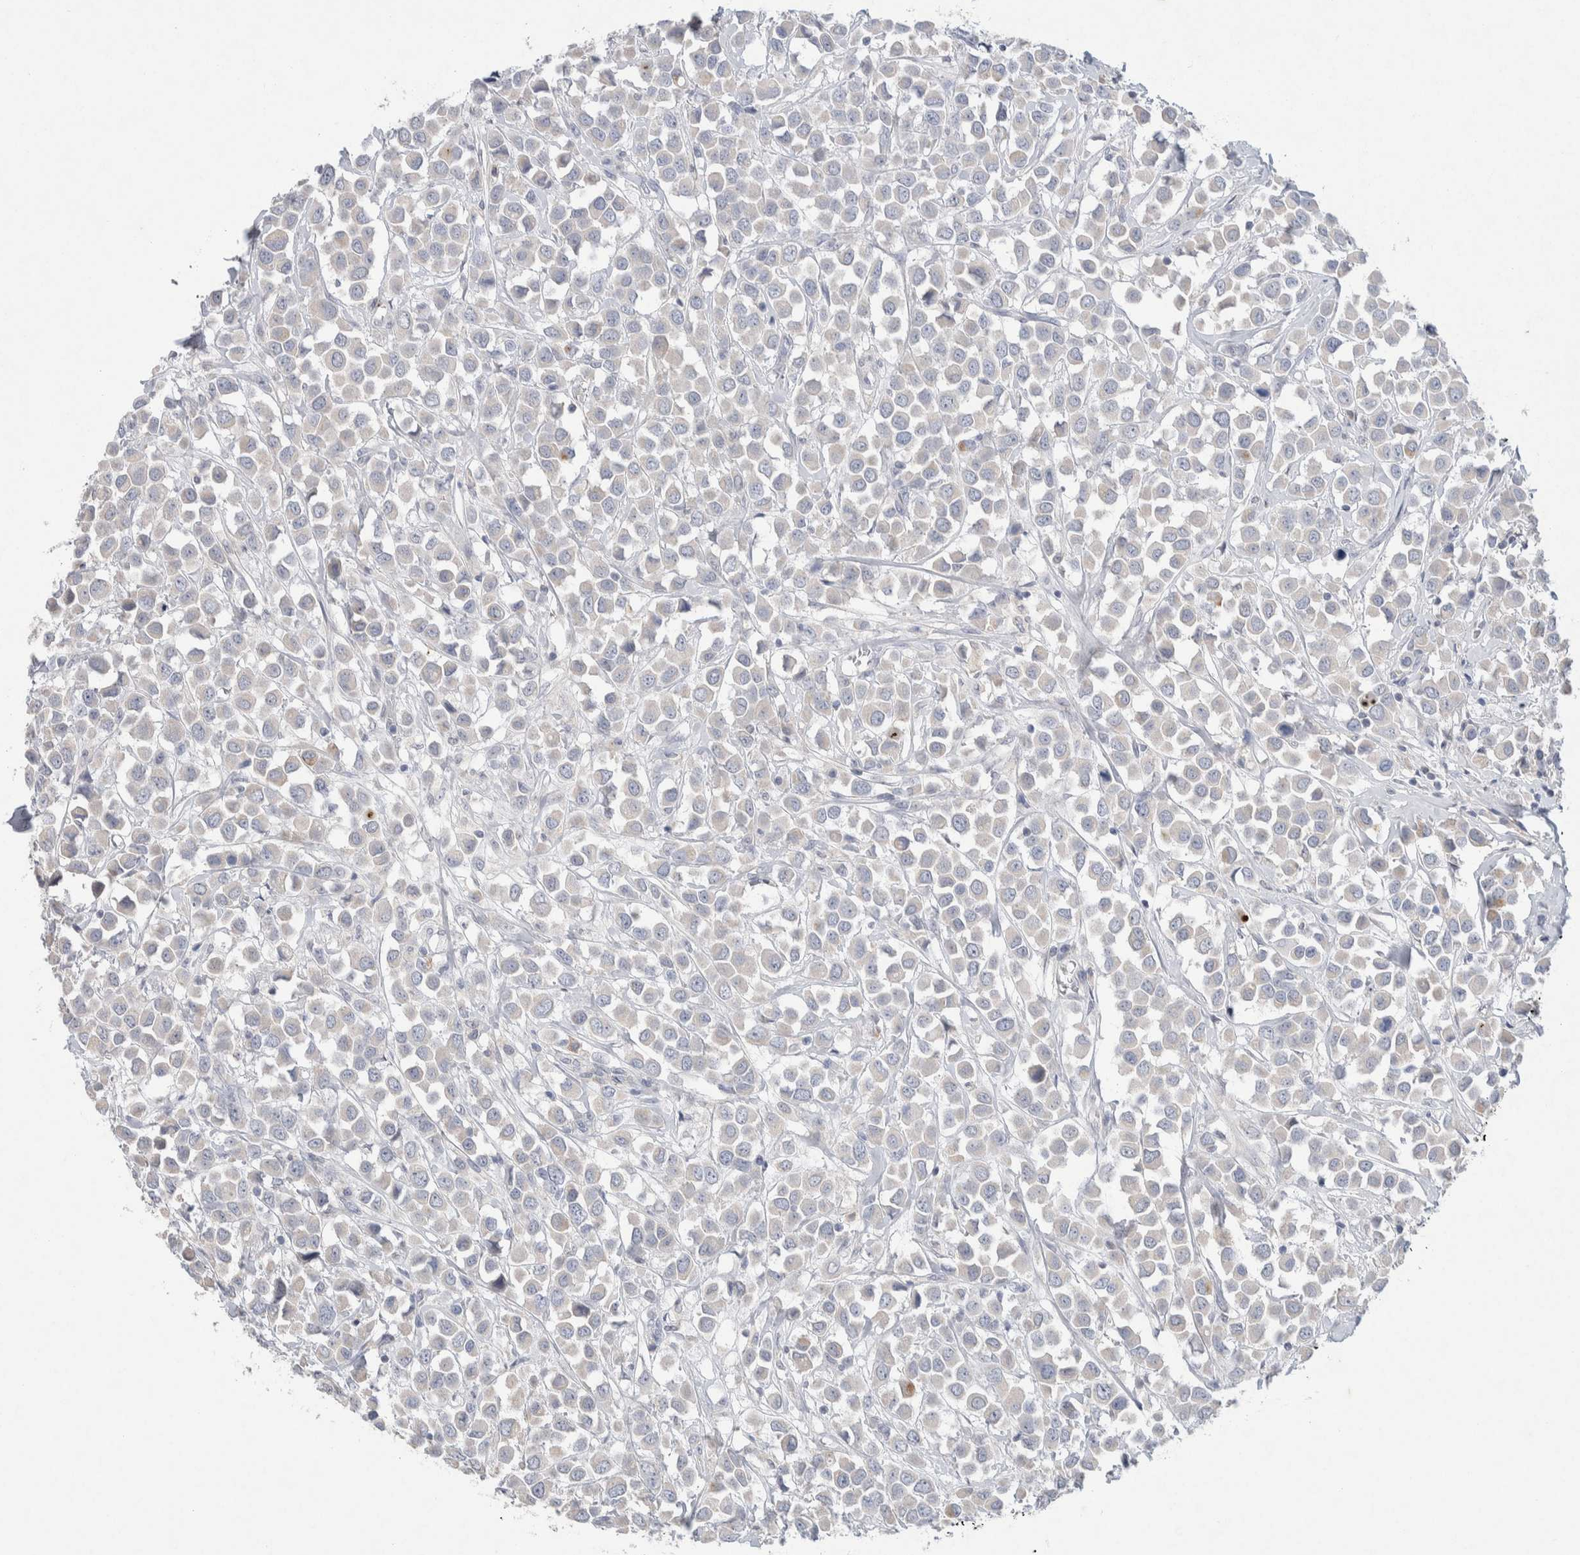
{"staining": {"intensity": "negative", "quantity": "none", "location": "none"}, "tissue": "breast cancer", "cell_type": "Tumor cells", "image_type": "cancer", "snomed": [{"axis": "morphology", "description": "Duct carcinoma"}, {"axis": "topography", "description": "Breast"}], "caption": "There is no significant staining in tumor cells of breast cancer (intraductal carcinoma).", "gene": "CMTM4", "patient": {"sex": "female", "age": 61}}